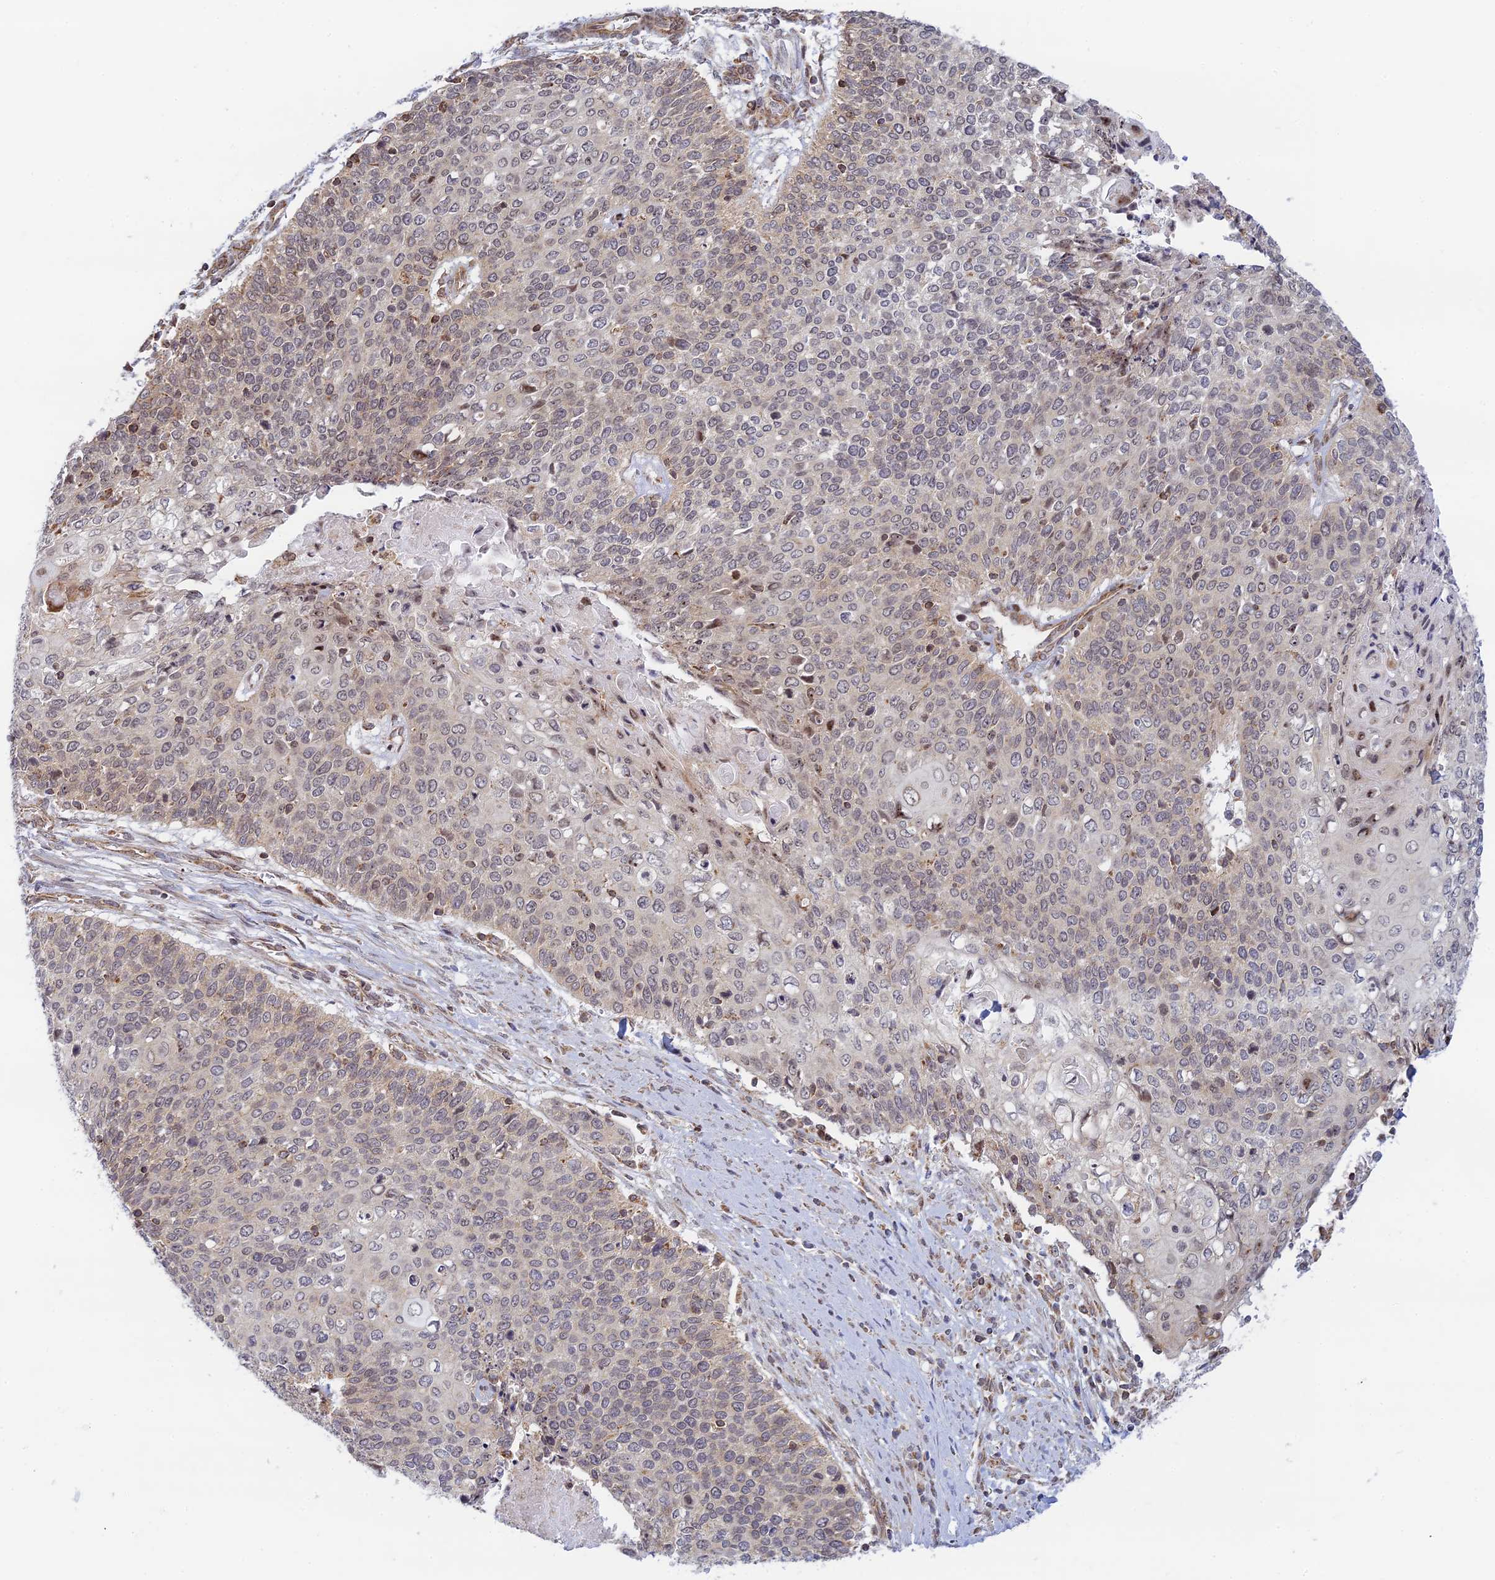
{"staining": {"intensity": "weak", "quantity": "25%-75%", "location": "cytoplasmic/membranous"}, "tissue": "cervical cancer", "cell_type": "Tumor cells", "image_type": "cancer", "snomed": [{"axis": "morphology", "description": "Squamous cell carcinoma, NOS"}, {"axis": "topography", "description": "Cervix"}], "caption": "Human cervical cancer stained with a protein marker exhibits weak staining in tumor cells.", "gene": "HOOK2", "patient": {"sex": "female", "age": 39}}